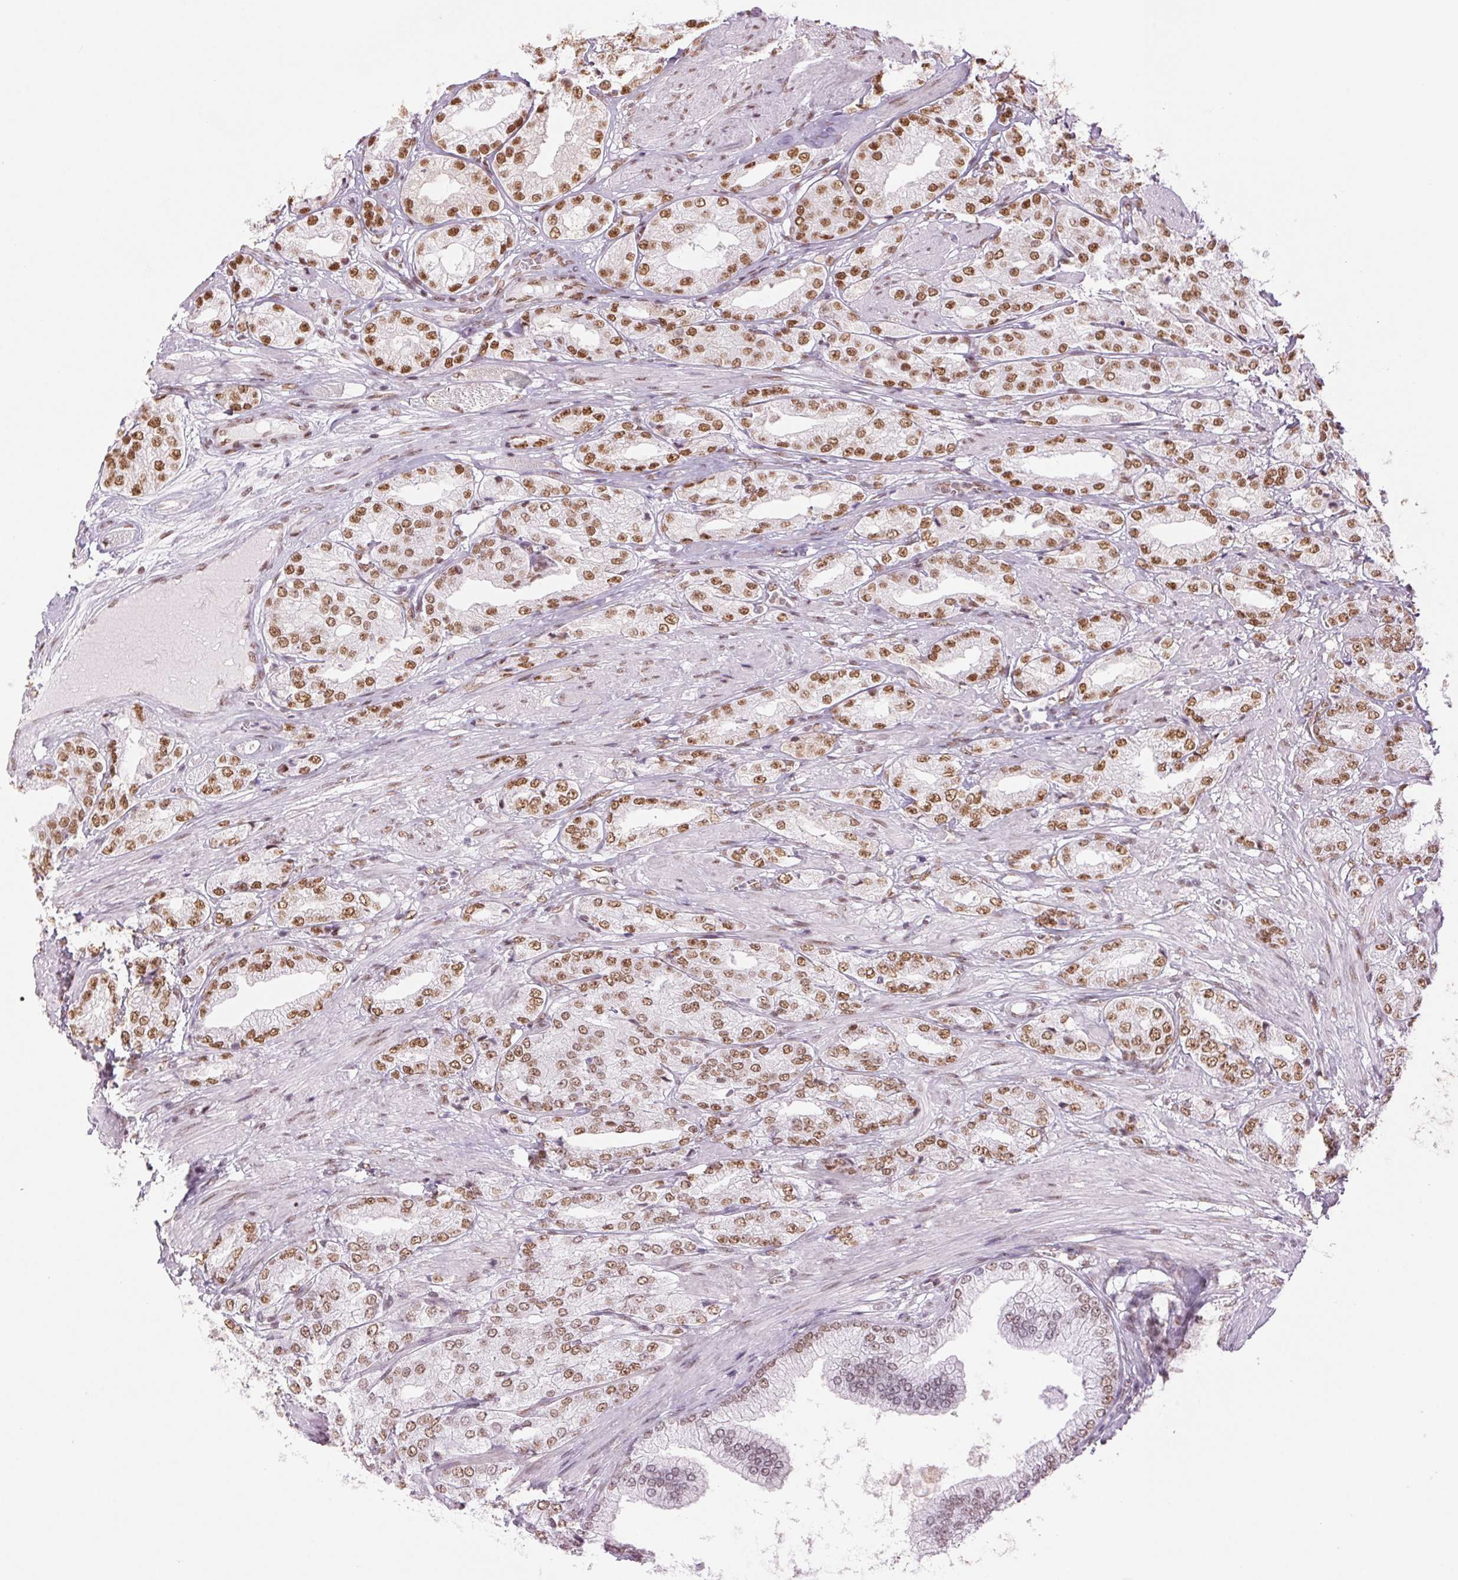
{"staining": {"intensity": "moderate", "quantity": ">75%", "location": "nuclear"}, "tissue": "prostate cancer", "cell_type": "Tumor cells", "image_type": "cancer", "snomed": [{"axis": "morphology", "description": "Adenocarcinoma, High grade"}, {"axis": "topography", "description": "Prostate"}], "caption": "Moderate nuclear positivity for a protein is appreciated in approximately >75% of tumor cells of prostate high-grade adenocarcinoma using immunohistochemistry.", "gene": "ZFR2", "patient": {"sex": "male", "age": 68}}